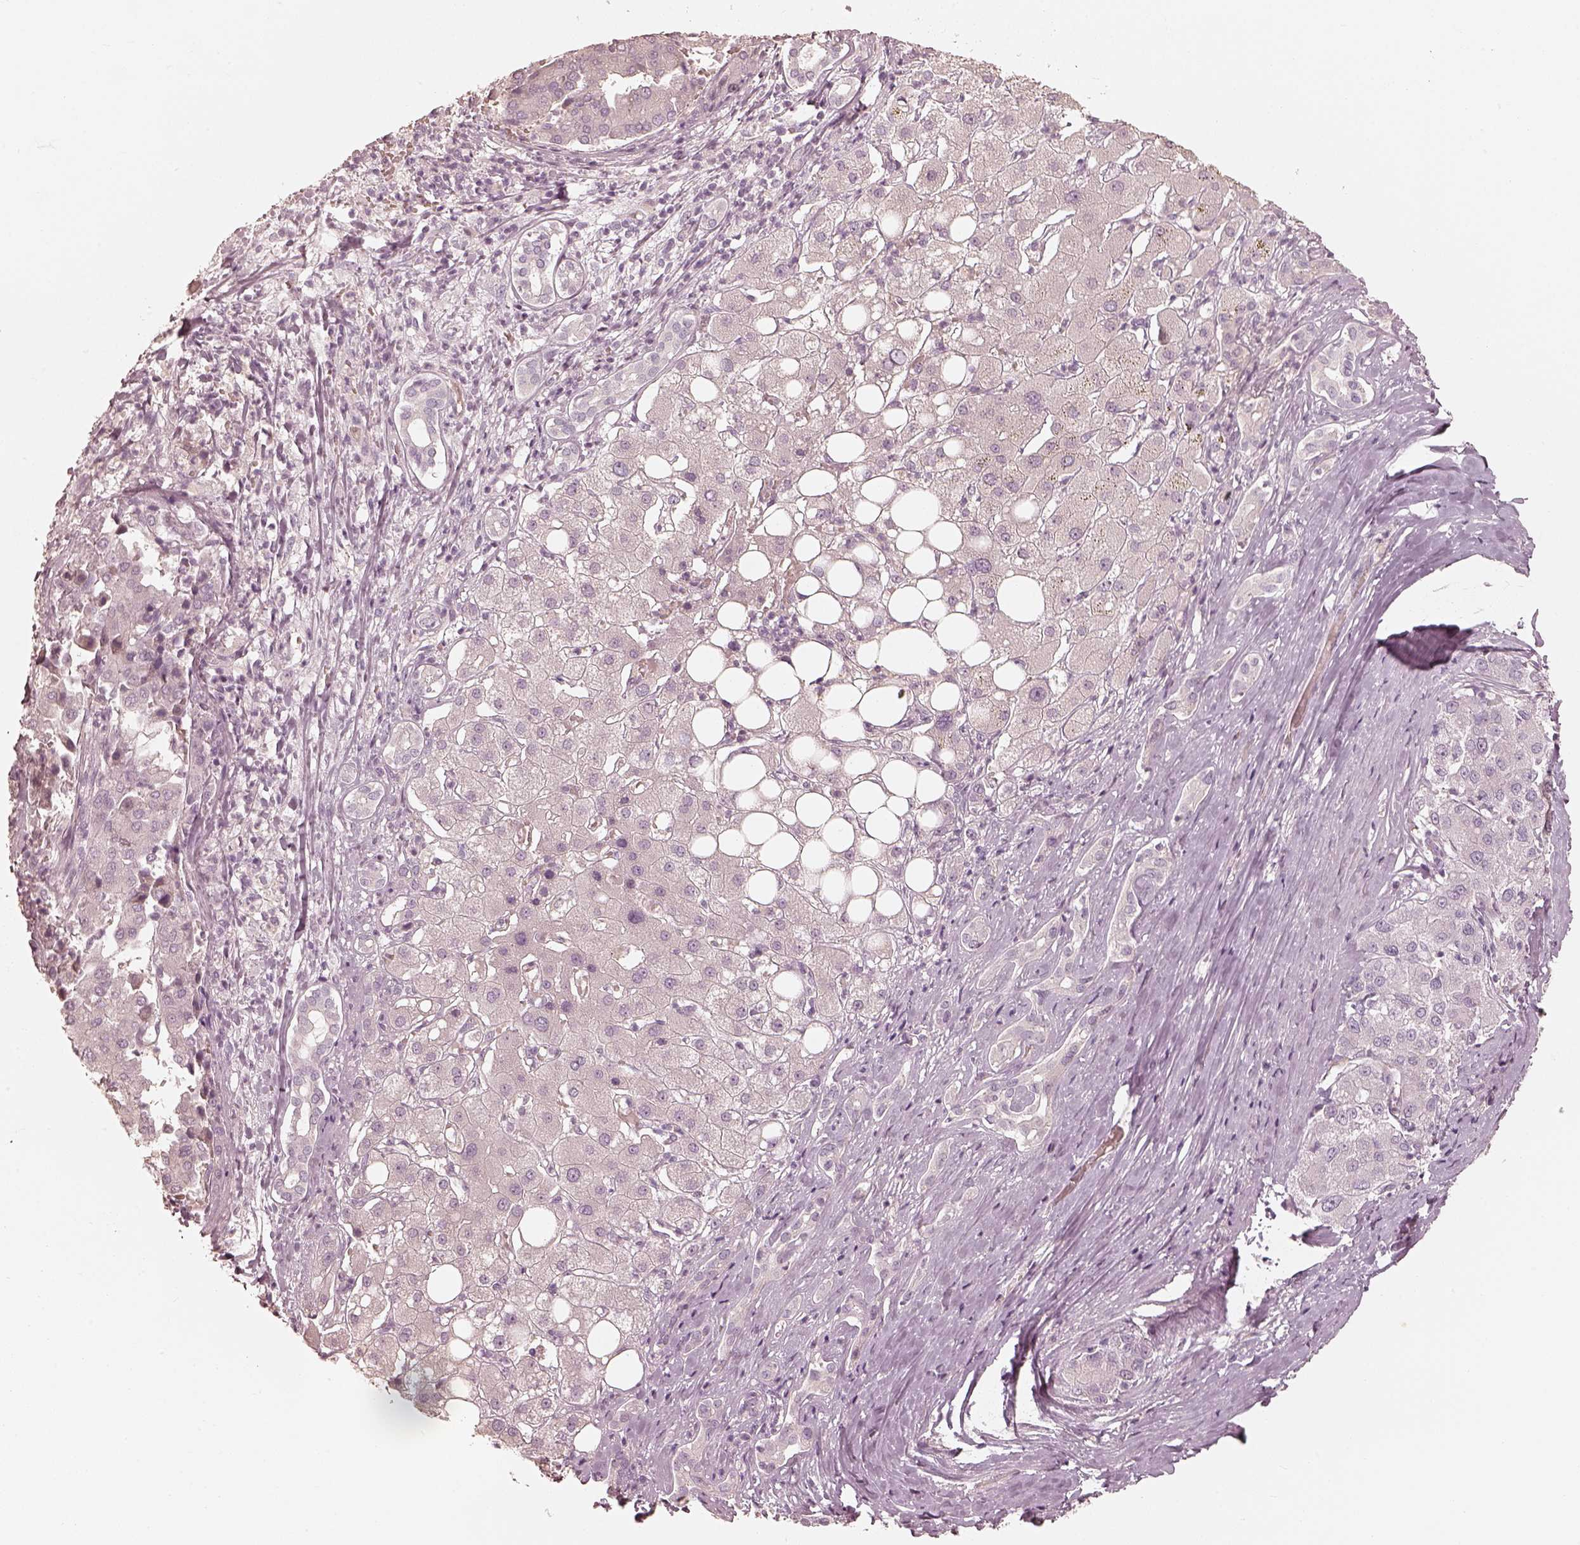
{"staining": {"intensity": "negative", "quantity": "none", "location": "none"}, "tissue": "liver cancer", "cell_type": "Tumor cells", "image_type": "cancer", "snomed": [{"axis": "morphology", "description": "Carcinoma, Hepatocellular, NOS"}, {"axis": "topography", "description": "Liver"}], "caption": "Tumor cells are negative for protein expression in human hepatocellular carcinoma (liver).", "gene": "FMNL2", "patient": {"sex": "male", "age": 65}}